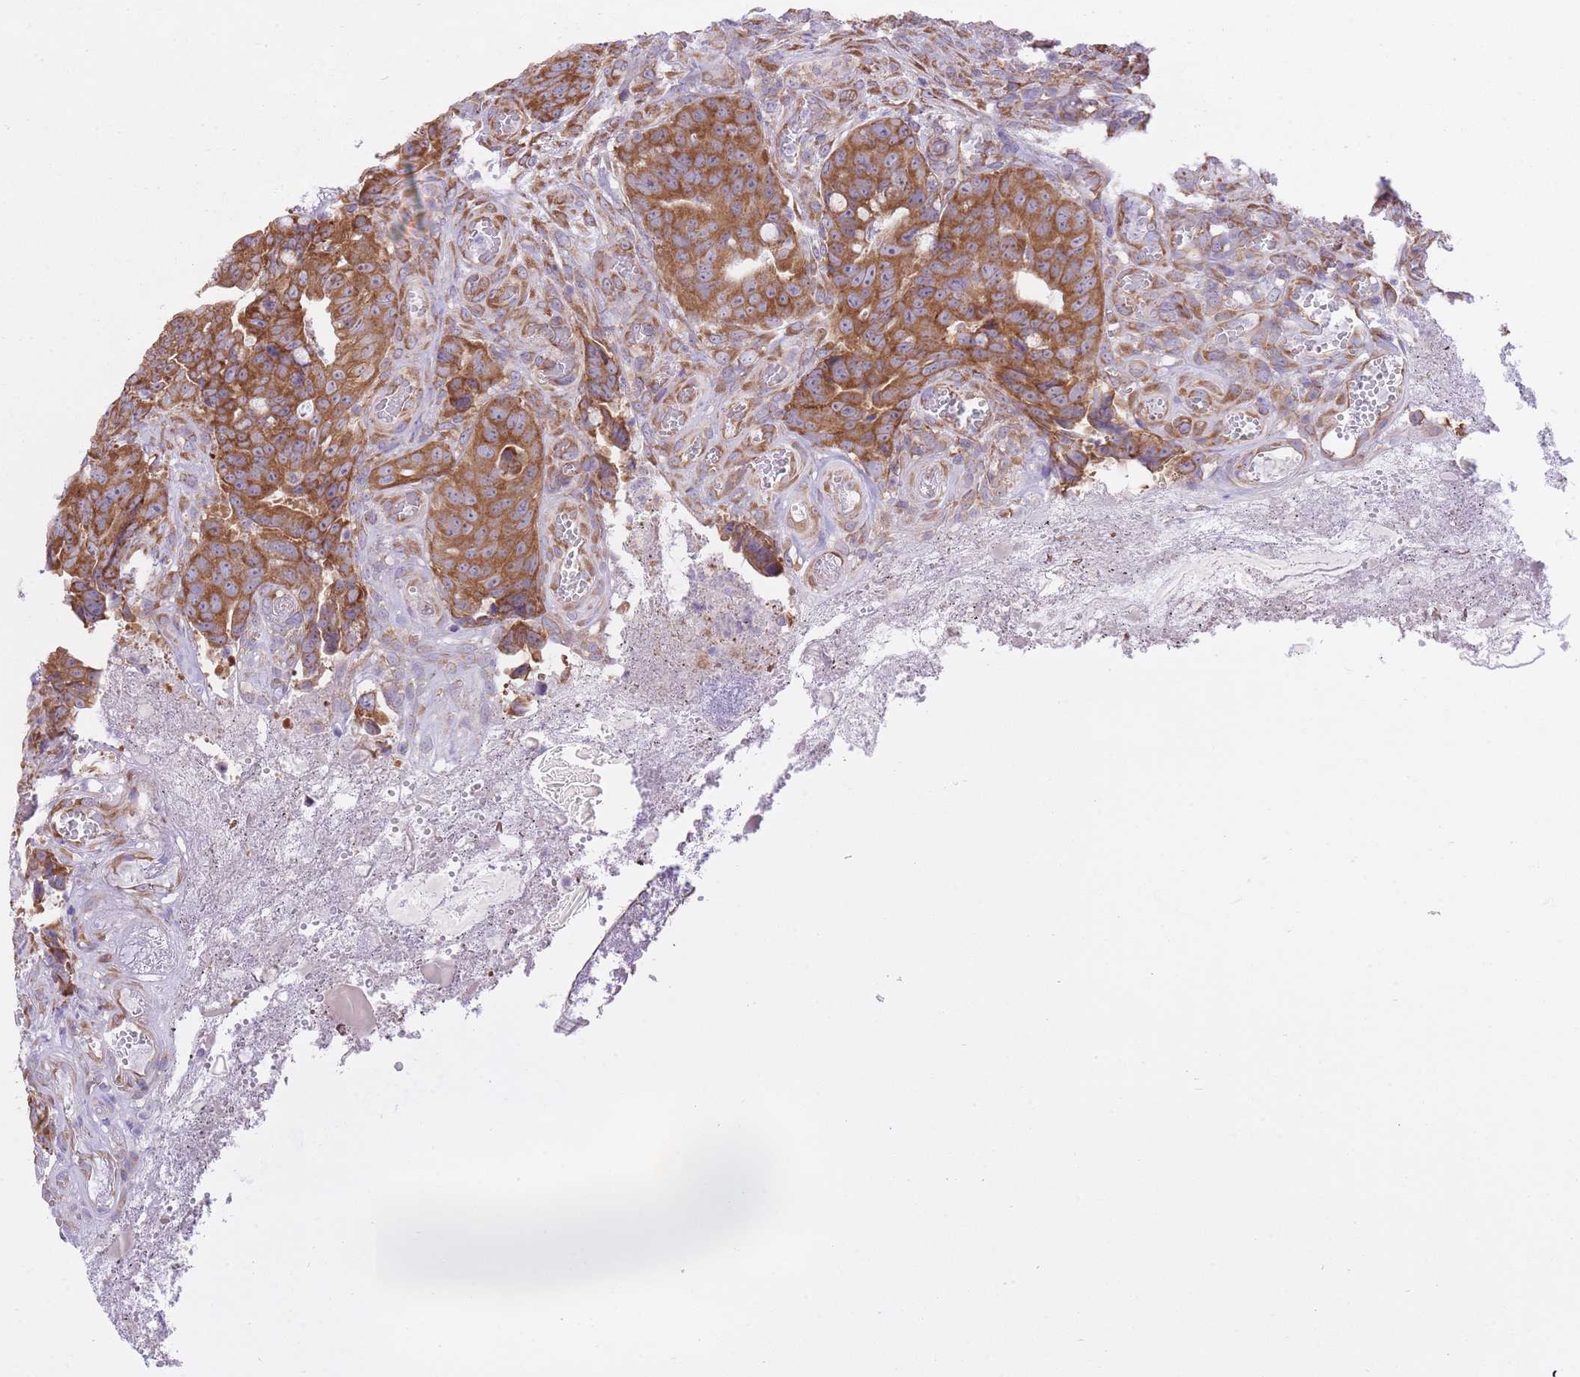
{"staining": {"intensity": "strong", "quantity": ">75%", "location": "cytoplasmic/membranous"}, "tissue": "colorectal cancer", "cell_type": "Tumor cells", "image_type": "cancer", "snomed": [{"axis": "morphology", "description": "Adenocarcinoma, NOS"}, {"axis": "topography", "description": "Colon"}], "caption": "Immunohistochemical staining of human colorectal cancer exhibits high levels of strong cytoplasmic/membranous protein expression in approximately >75% of tumor cells. (Stains: DAB (3,3'-diaminobenzidine) in brown, nuclei in blue, Microscopy: brightfield microscopy at high magnification).", "gene": "ZNF501", "patient": {"sex": "female", "age": 82}}